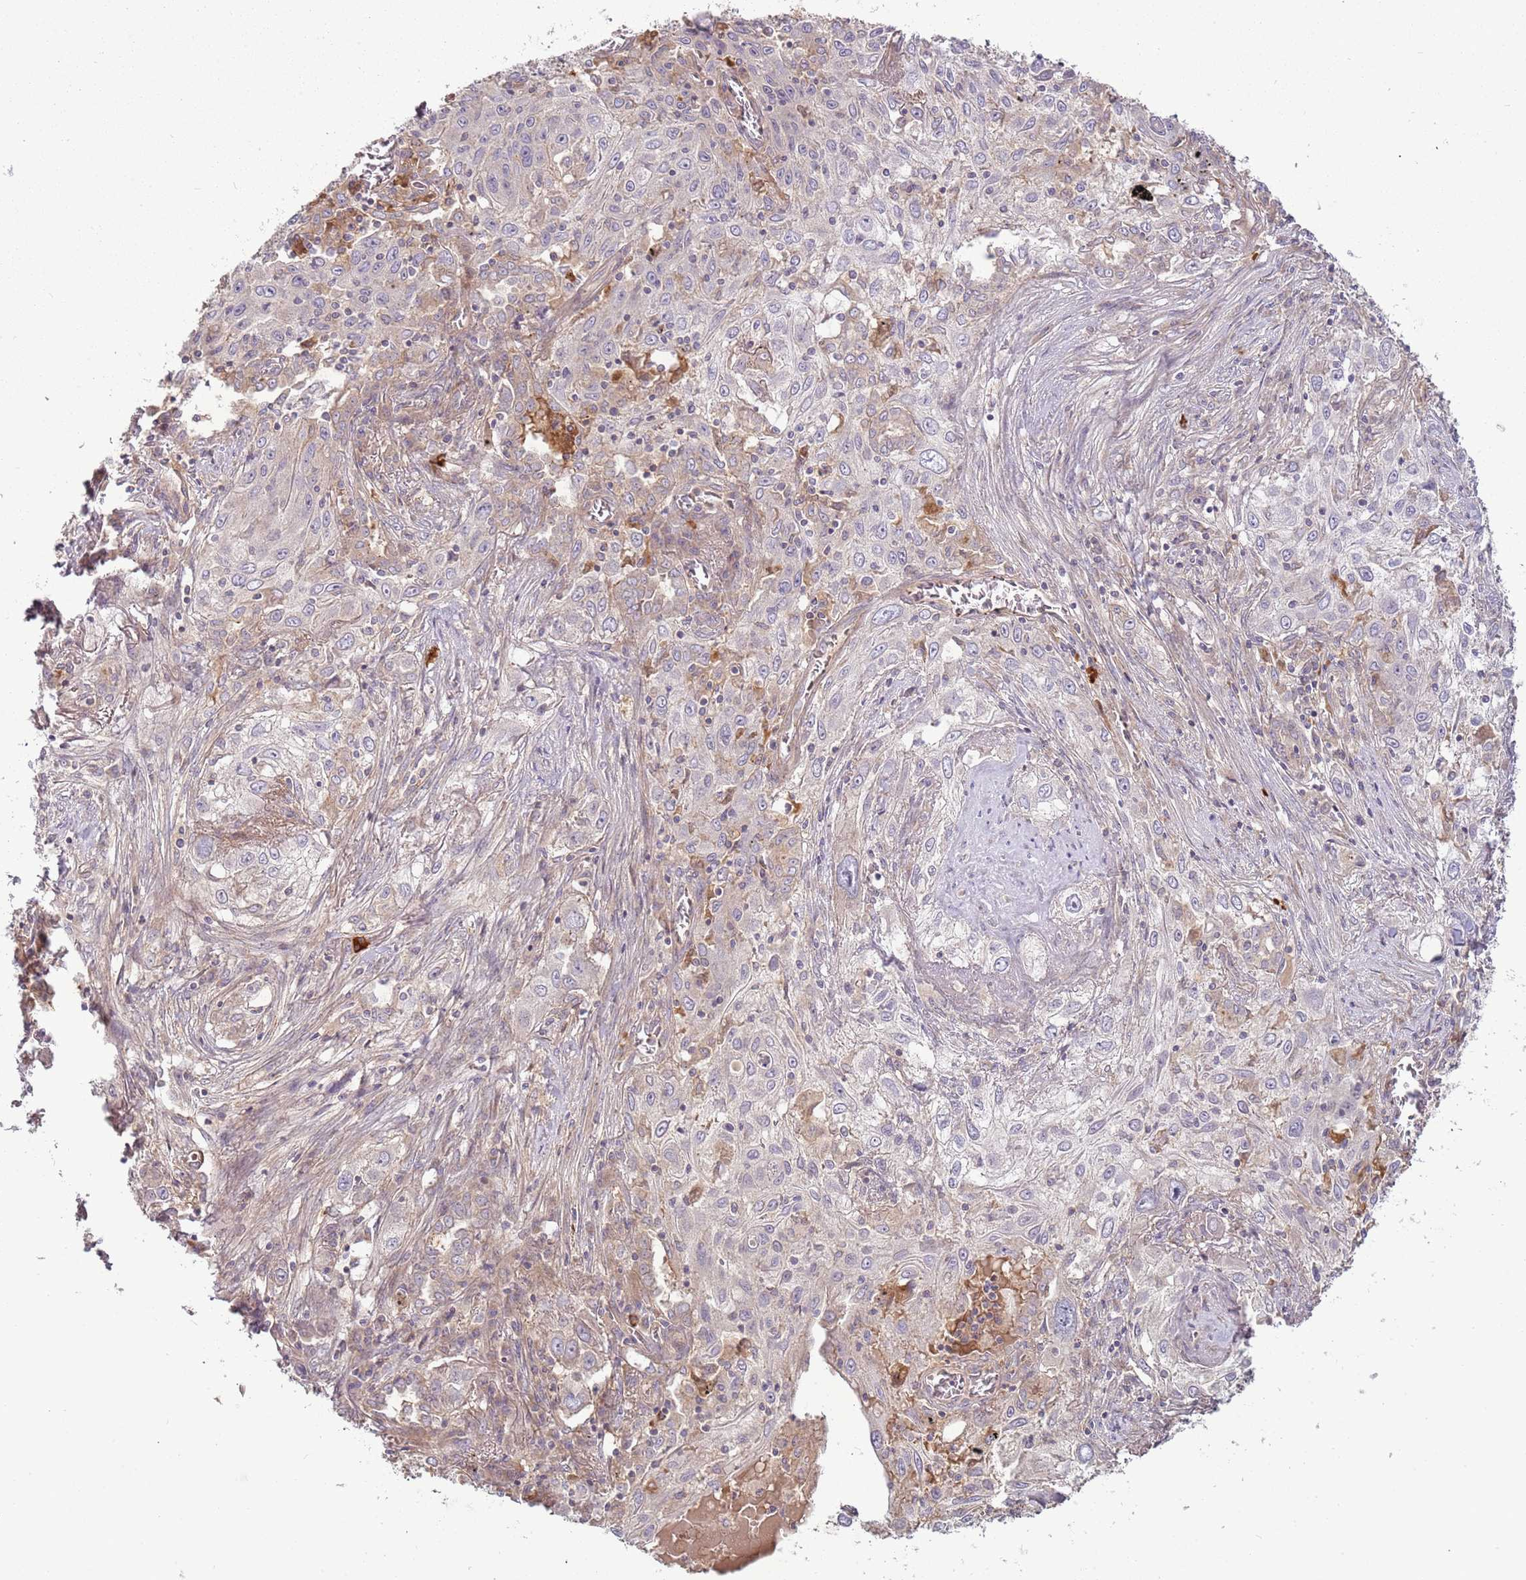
{"staining": {"intensity": "weak", "quantity": "<25%", "location": "cytoplasmic/membranous"}, "tissue": "lung cancer", "cell_type": "Tumor cells", "image_type": "cancer", "snomed": [{"axis": "morphology", "description": "Squamous cell carcinoma, NOS"}, {"axis": "topography", "description": "Lung"}], "caption": "IHC photomicrograph of neoplastic tissue: lung cancer (squamous cell carcinoma) stained with DAB (3,3'-diaminobenzidine) displays no significant protein staining in tumor cells.", "gene": "RNF128", "patient": {"sex": "female", "age": 69}}